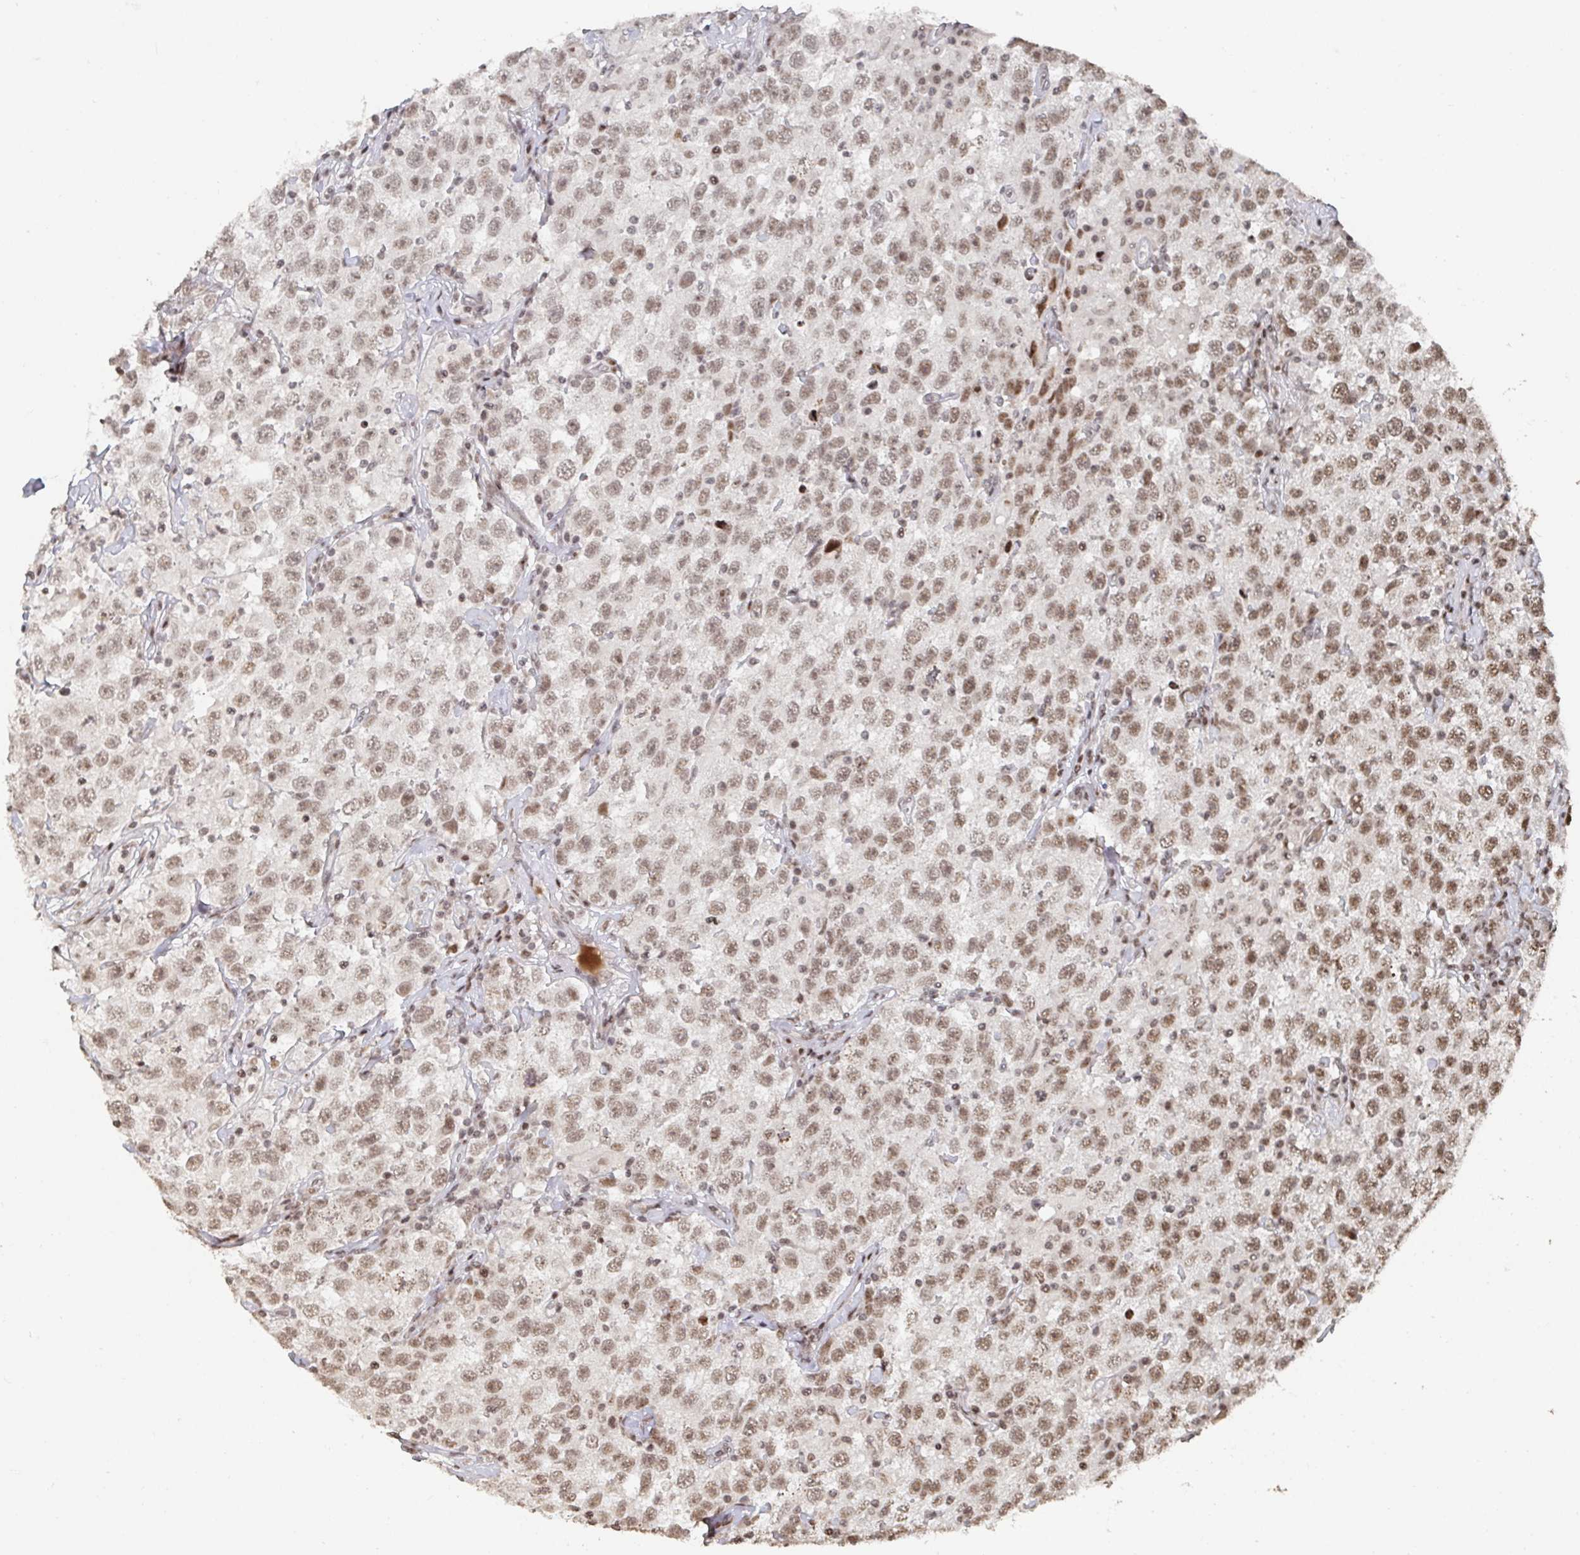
{"staining": {"intensity": "moderate", "quantity": ">75%", "location": "nuclear"}, "tissue": "testis cancer", "cell_type": "Tumor cells", "image_type": "cancer", "snomed": [{"axis": "morphology", "description": "Seminoma, NOS"}, {"axis": "topography", "description": "Testis"}], "caption": "The histopathology image demonstrates staining of testis cancer (seminoma), revealing moderate nuclear protein expression (brown color) within tumor cells.", "gene": "ZDHHC12", "patient": {"sex": "male", "age": 41}}